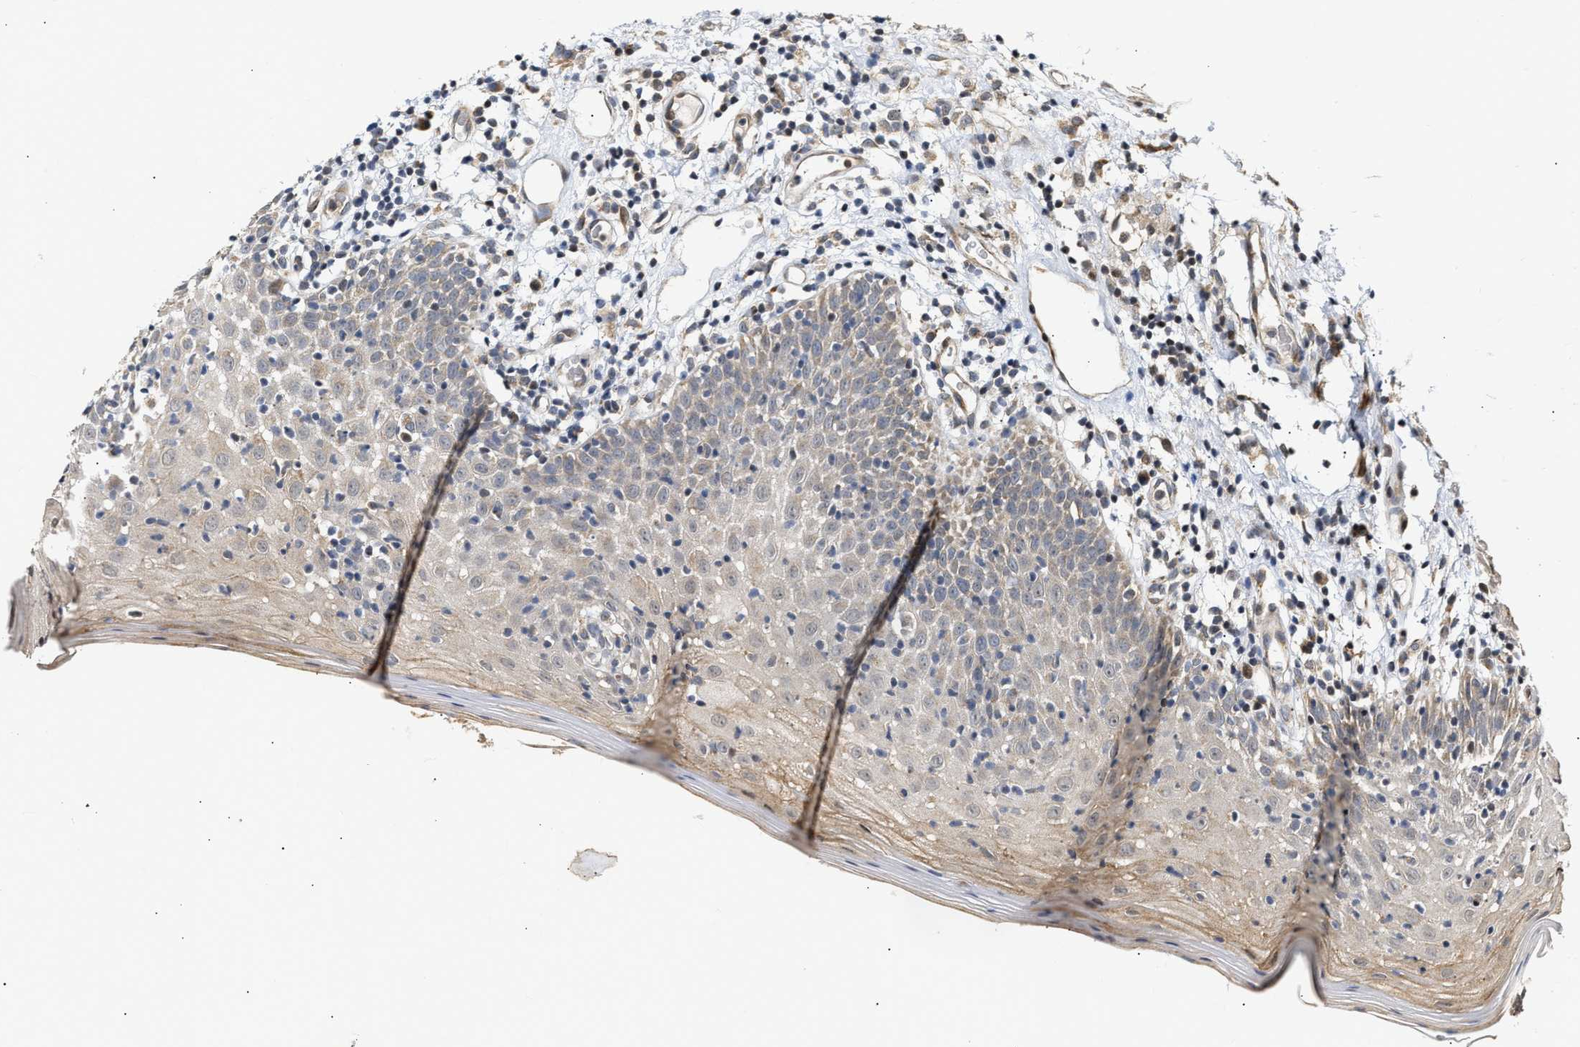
{"staining": {"intensity": "moderate", "quantity": ">75%", "location": "cytoplasmic/membranous"}, "tissue": "oral mucosa", "cell_type": "Squamous epithelial cells", "image_type": "normal", "snomed": [{"axis": "morphology", "description": "Normal tissue, NOS"}, {"axis": "morphology", "description": "Squamous cell carcinoma, NOS"}, {"axis": "topography", "description": "Skeletal muscle"}, {"axis": "topography", "description": "Oral tissue"}], "caption": "The histopathology image reveals a brown stain indicating the presence of a protein in the cytoplasmic/membranous of squamous epithelial cells in oral mucosa. (IHC, brightfield microscopy, high magnification).", "gene": "DEPTOR", "patient": {"sex": "male", "age": 71}}